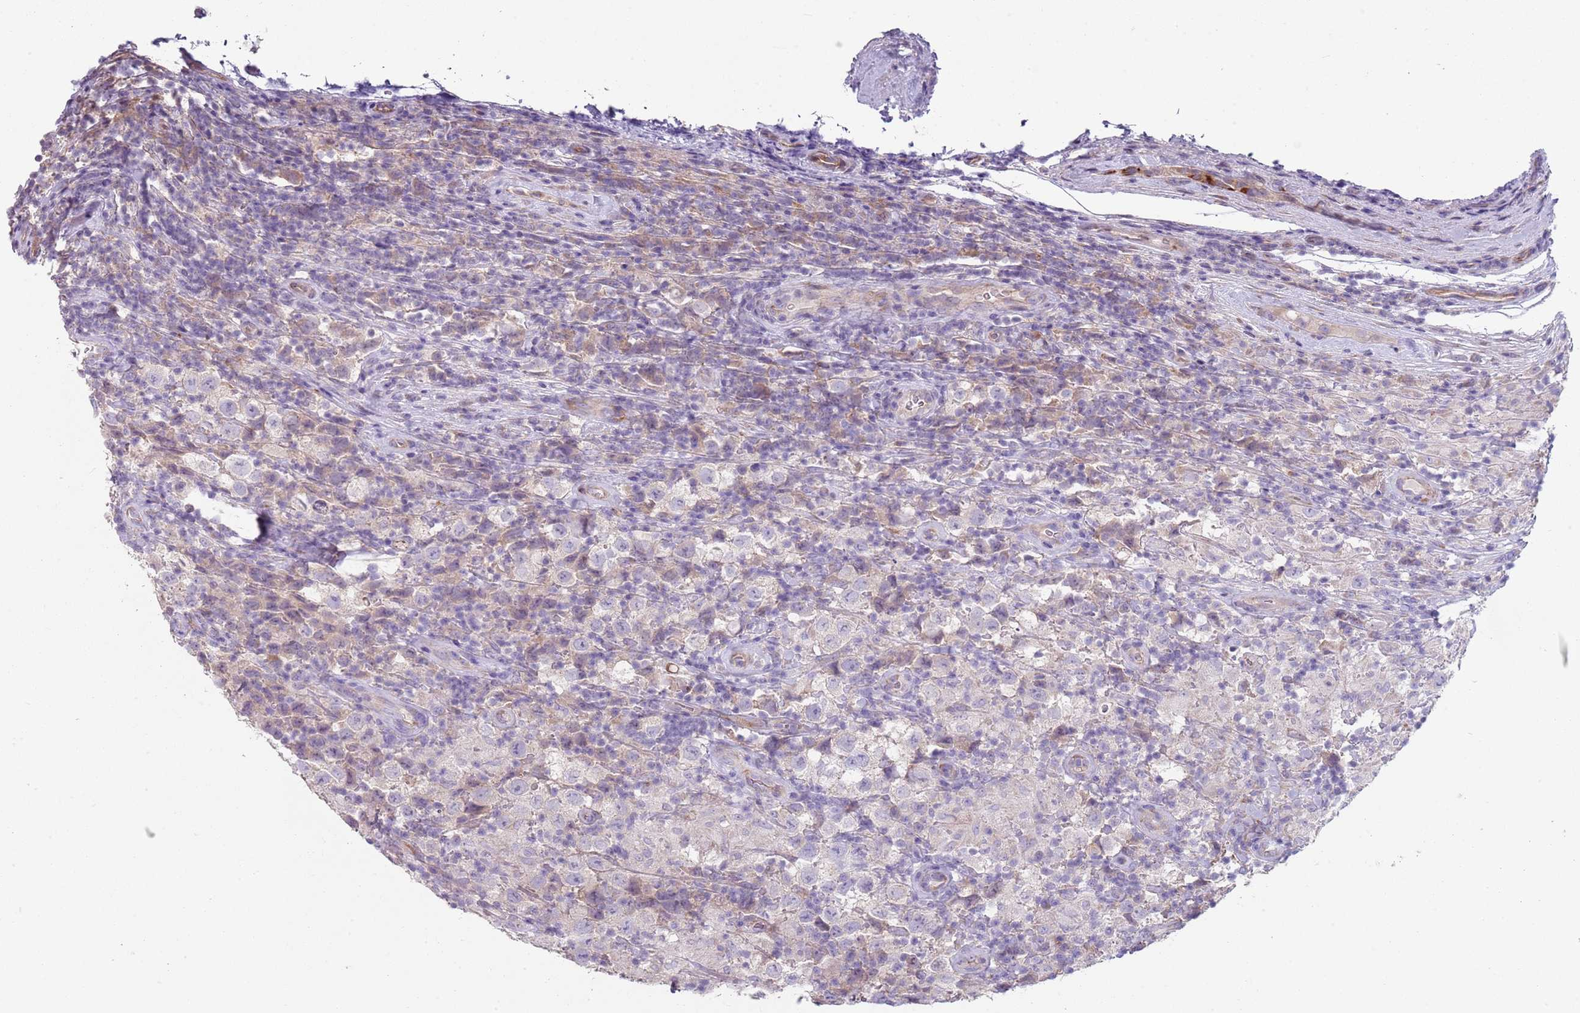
{"staining": {"intensity": "negative", "quantity": "none", "location": "none"}, "tissue": "testis cancer", "cell_type": "Tumor cells", "image_type": "cancer", "snomed": [{"axis": "morphology", "description": "Seminoma, NOS"}, {"axis": "morphology", "description": "Carcinoma, Embryonal, NOS"}, {"axis": "topography", "description": "Testis"}], "caption": "DAB (3,3'-diaminobenzidine) immunohistochemical staining of human testis seminoma demonstrates no significant positivity in tumor cells.", "gene": "ZNF583", "patient": {"sex": "male", "age": 41}}